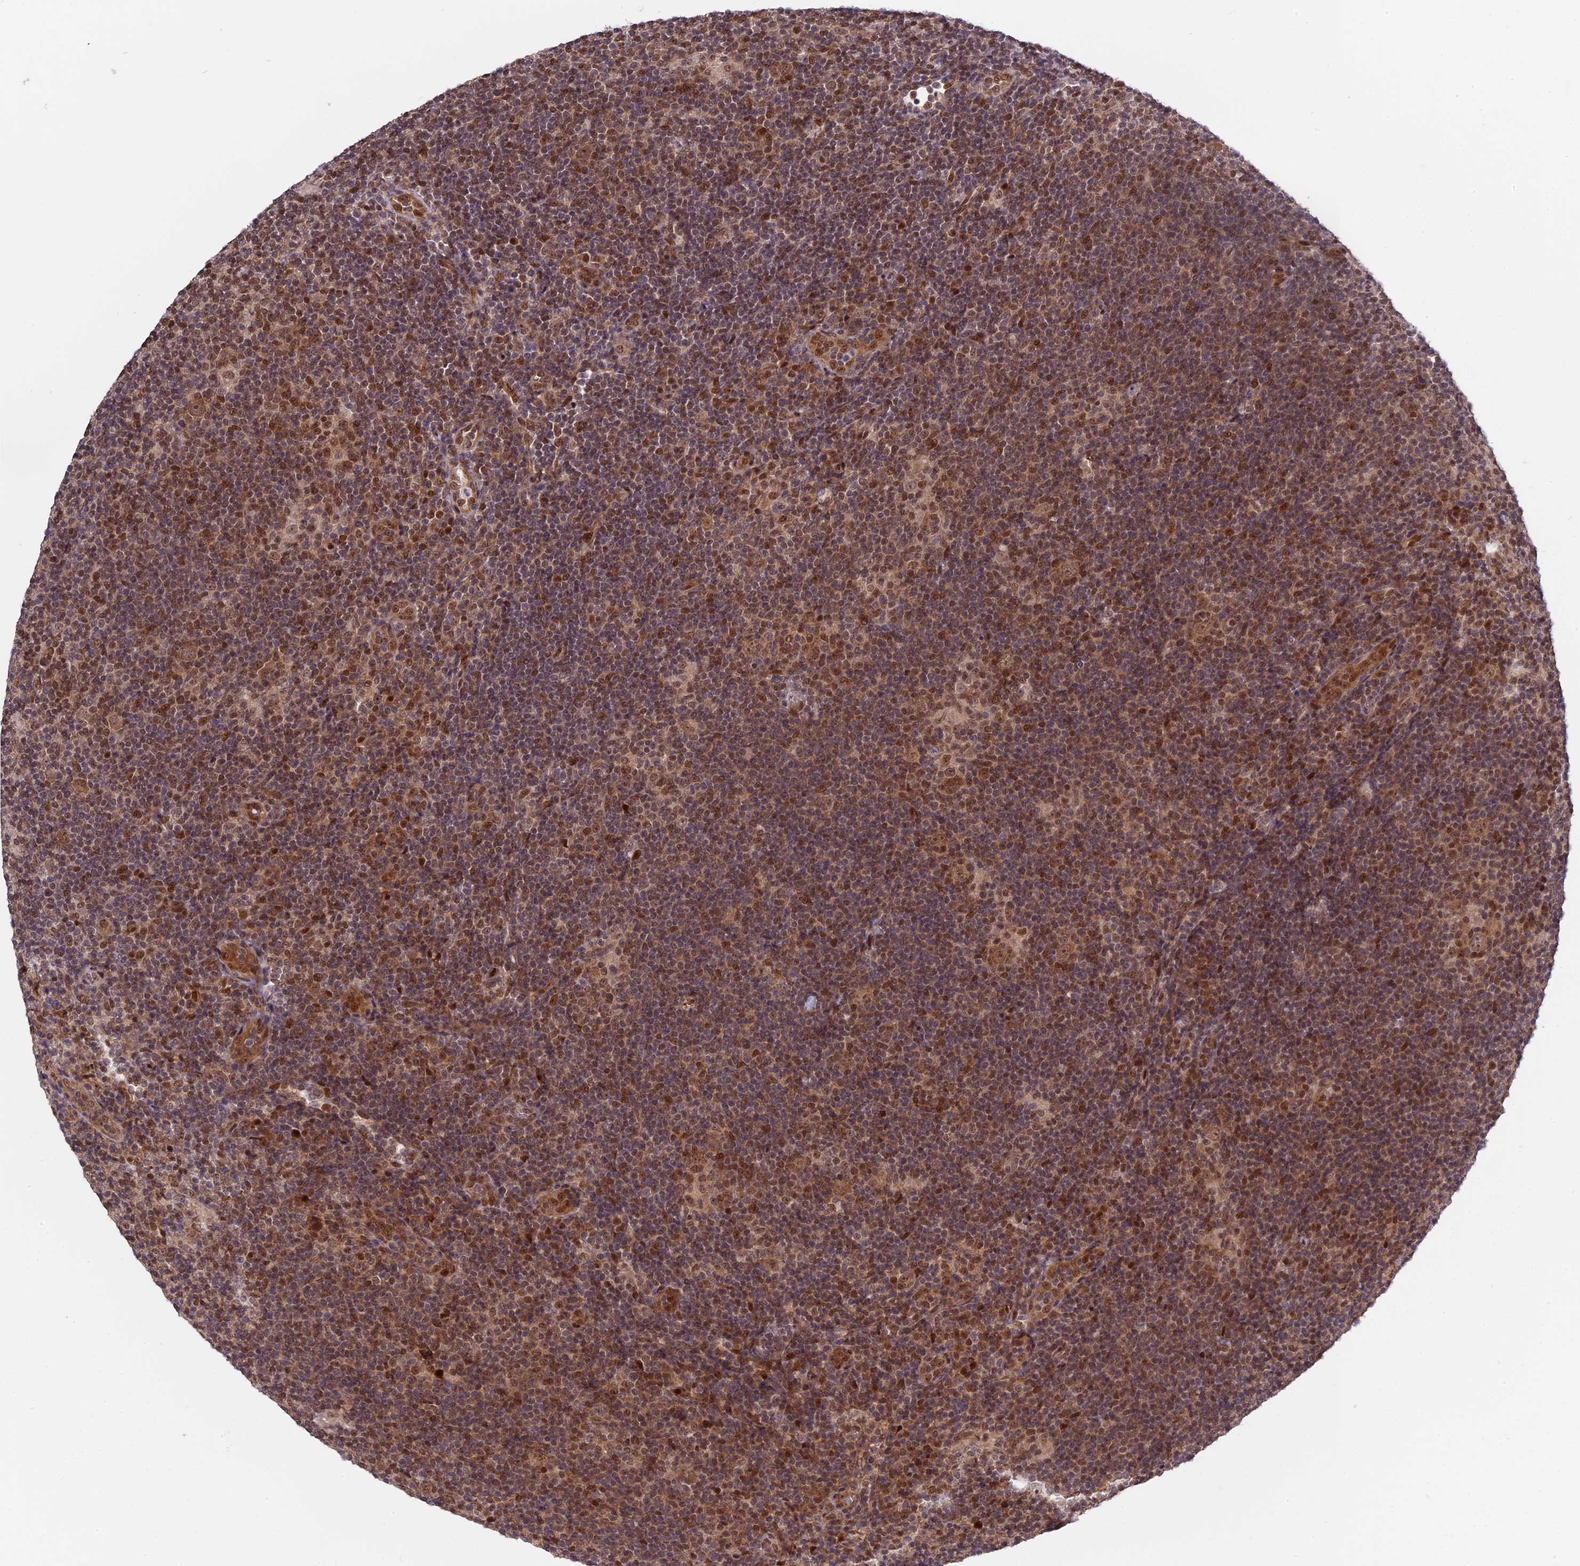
{"staining": {"intensity": "weak", "quantity": "25%-75%", "location": "nuclear"}, "tissue": "lymphoma", "cell_type": "Tumor cells", "image_type": "cancer", "snomed": [{"axis": "morphology", "description": "Hodgkin's disease, NOS"}, {"axis": "topography", "description": "Lymph node"}], "caption": "This is an image of IHC staining of lymphoma, which shows weak expression in the nuclear of tumor cells.", "gene": "ZNF428", "patient": {"sex": "female", "age": 57}}